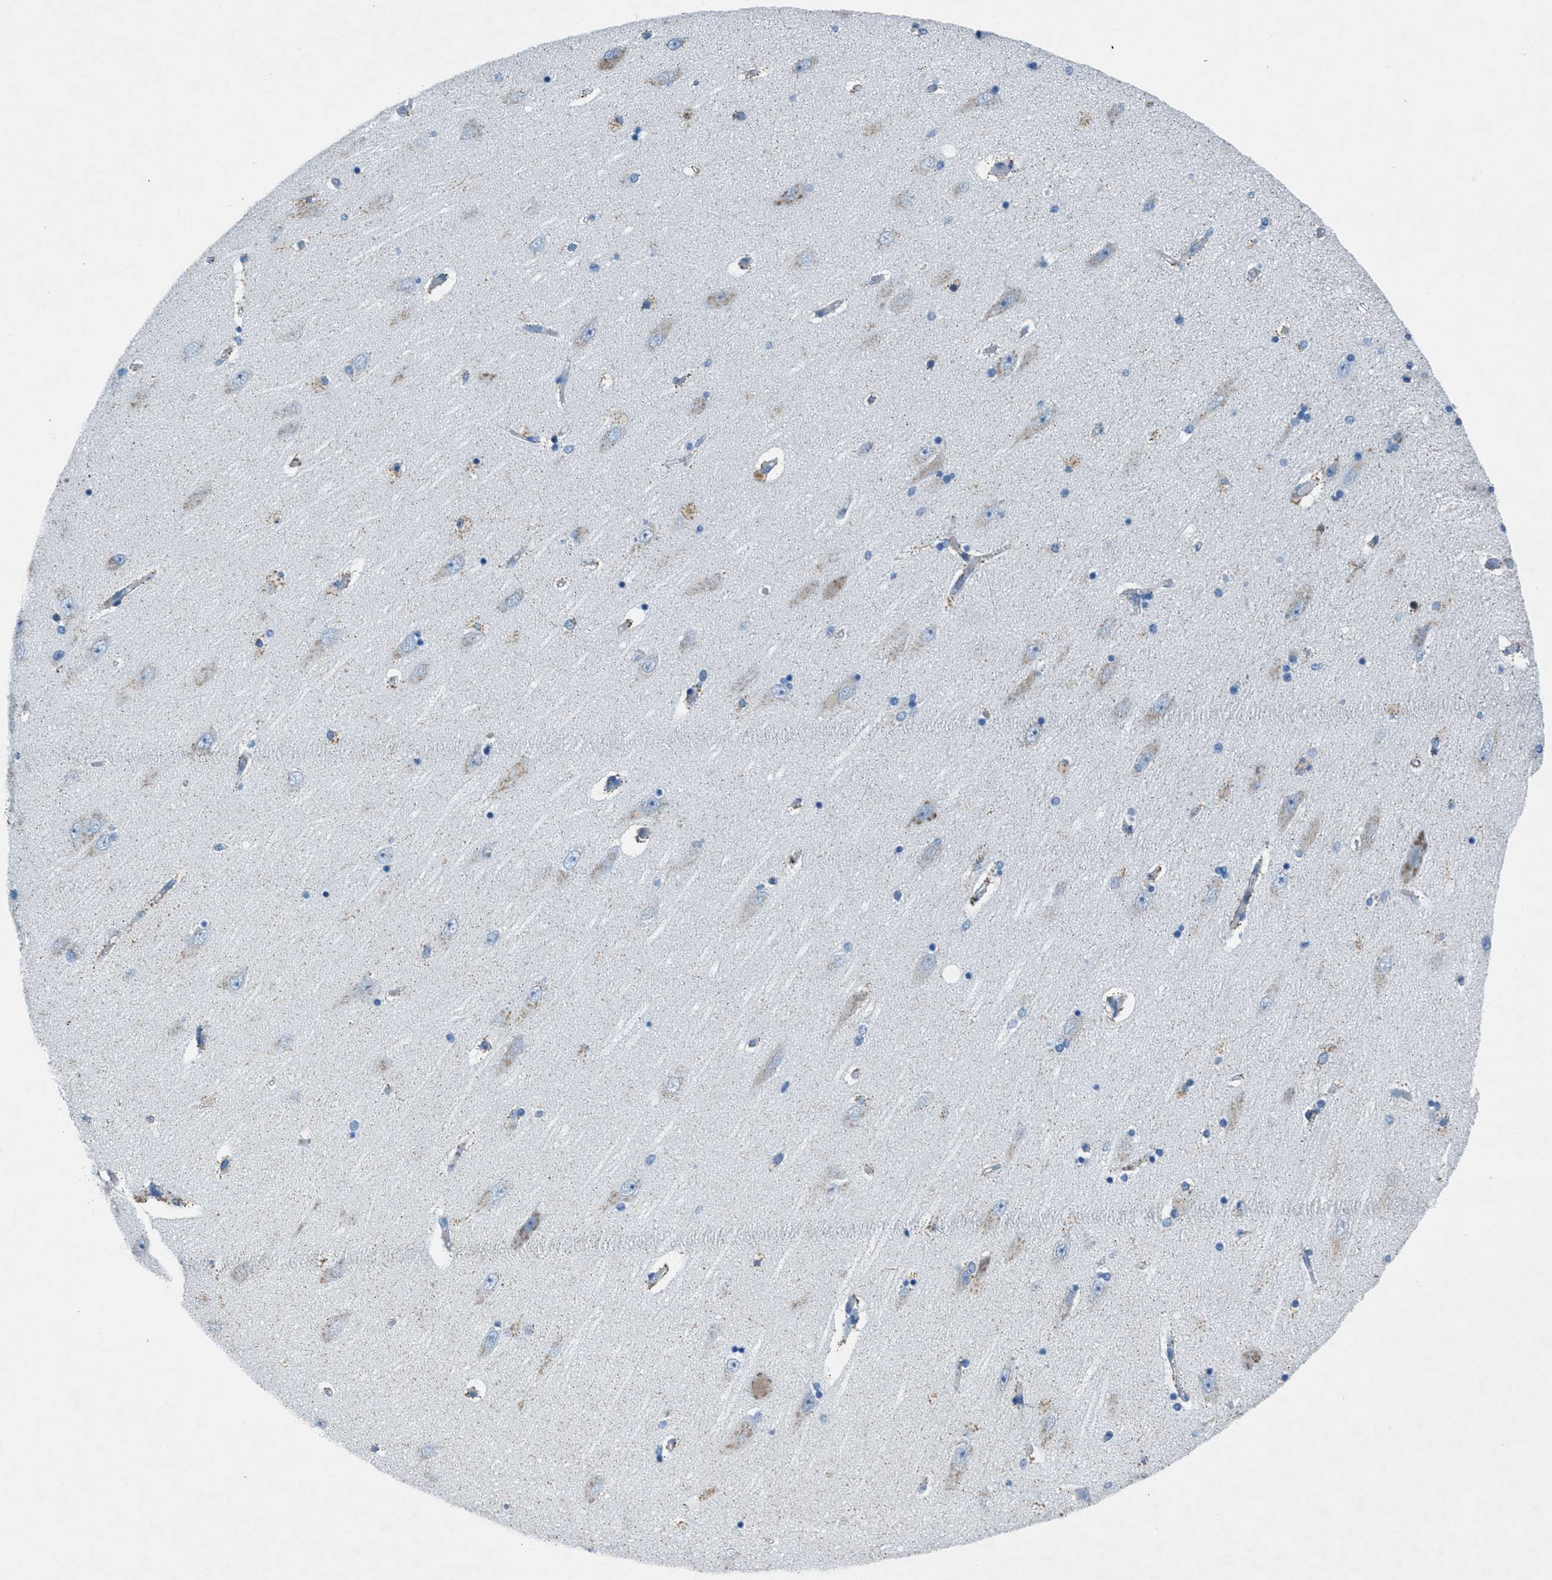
{"staining": {"intensity": "negative", "quantity": "none", "location": "none"}, "tissue": "hippocampus", "cell_type": "Glial cells", "image_type": "normal", "snomed": [{"axis": "morphology", "description": "Normal tissue, NOS"}, {"axis": "topography", "description": "Hippocampus"}], "caption": "This is an IHC photomicrograph of benign human hippocampus. There is no positivity in glial cells.", "gene": "GALNT17", "patient": {"sex": "female", "age": 54}}